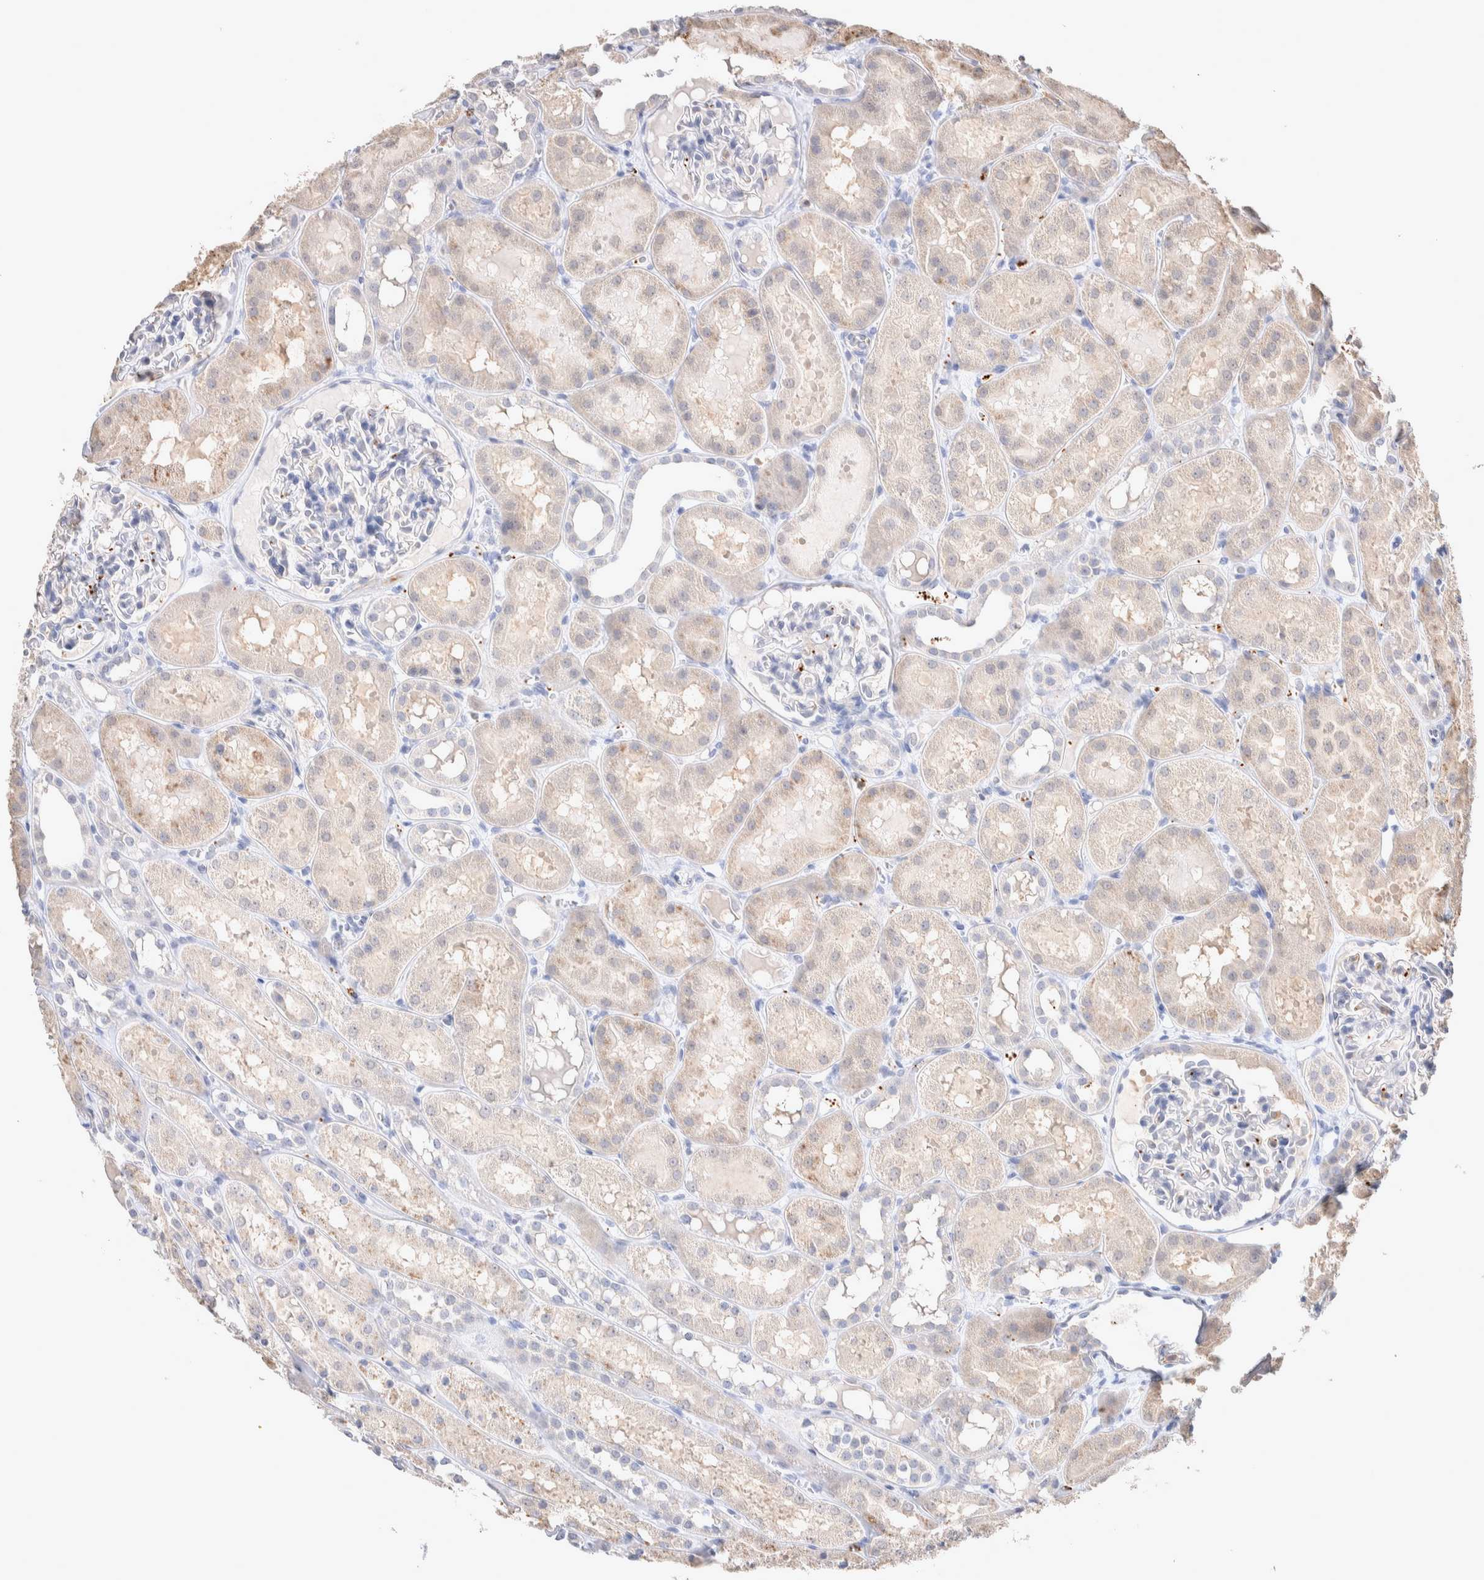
{"staining": {"intensity": "negative", "quantity": "none", "location": "none"}, "tissue": "kidney", "cell_type": "Cells in glomeruli", "image_type": "normal", "snomed": [{"axis": "morphology", "description": "Normal tissue, NOS"}, {"axis": "topography", "description": "Kidney"}, {"axis": "topography", "description": "Urinary bladder"}], "caption": "A high-resolution micrograph shows IHC staining of unremarkable kidney, which displays no significant staining in cells in glomeruli.", "gene": "FFAR2", "patient": {"sex": "male", "age": 16}}